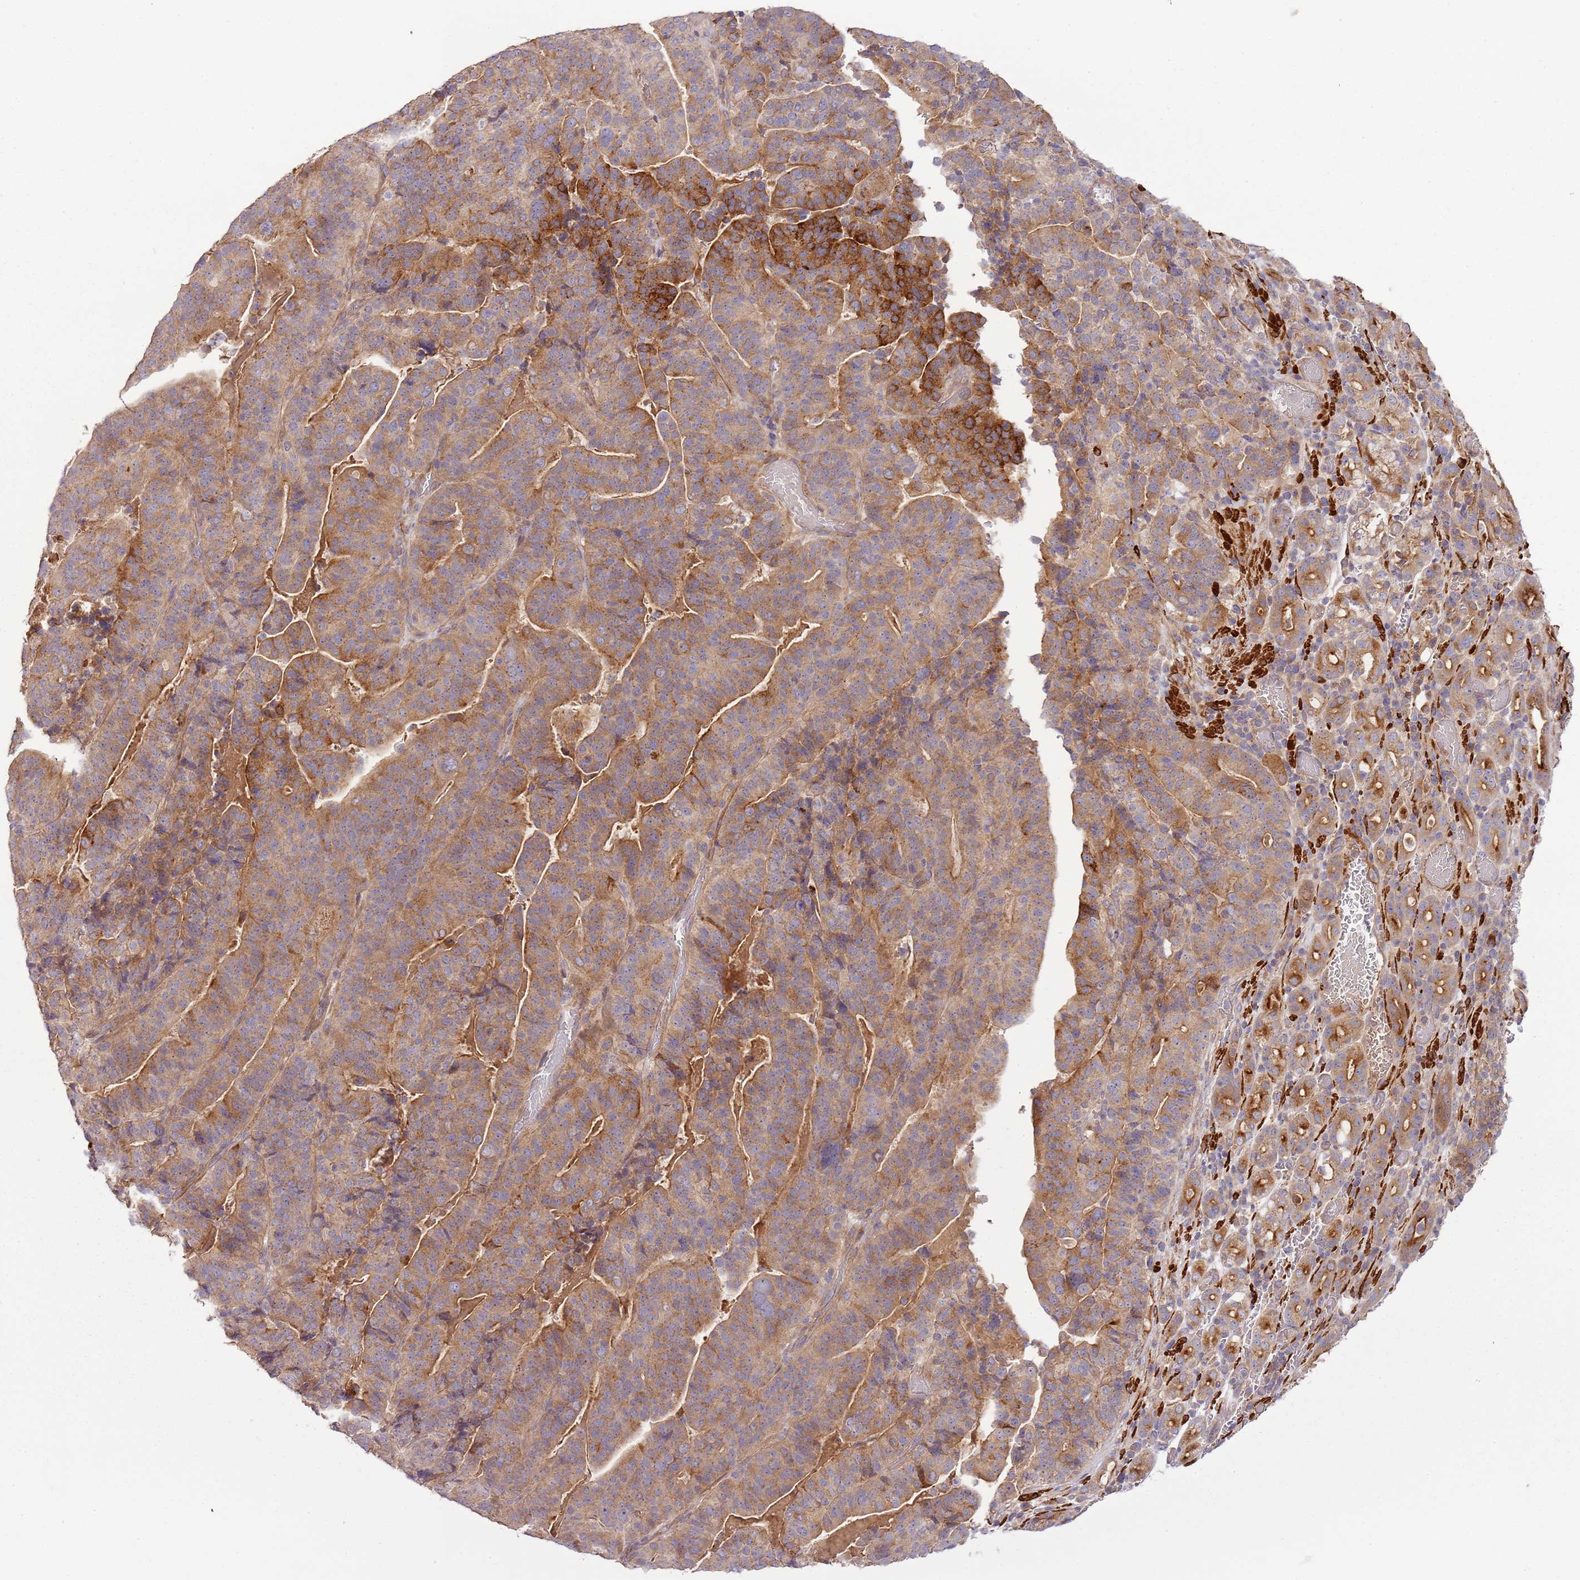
{"staining": {"intensity": "moderate", "quantity": ">75%", "location": "cytoplasmic/membranous"}, "tissue": "stomach cancer", "cell_type": "Tumor cells", "image_type": "cancer", "snomed": [{"axis": "morphology", "description": "Adenocarcinoma, NOS"}, {"axis": "topography", "description": "Stomach"}], "caption": "Stomach cancer stained with a brown dye exhibits moderate cytoplasmic/membranous positive expression in approximately >75% of tumor cells.", "gene": "RNF128", "patient": {"sex": "male", "age": 48}}